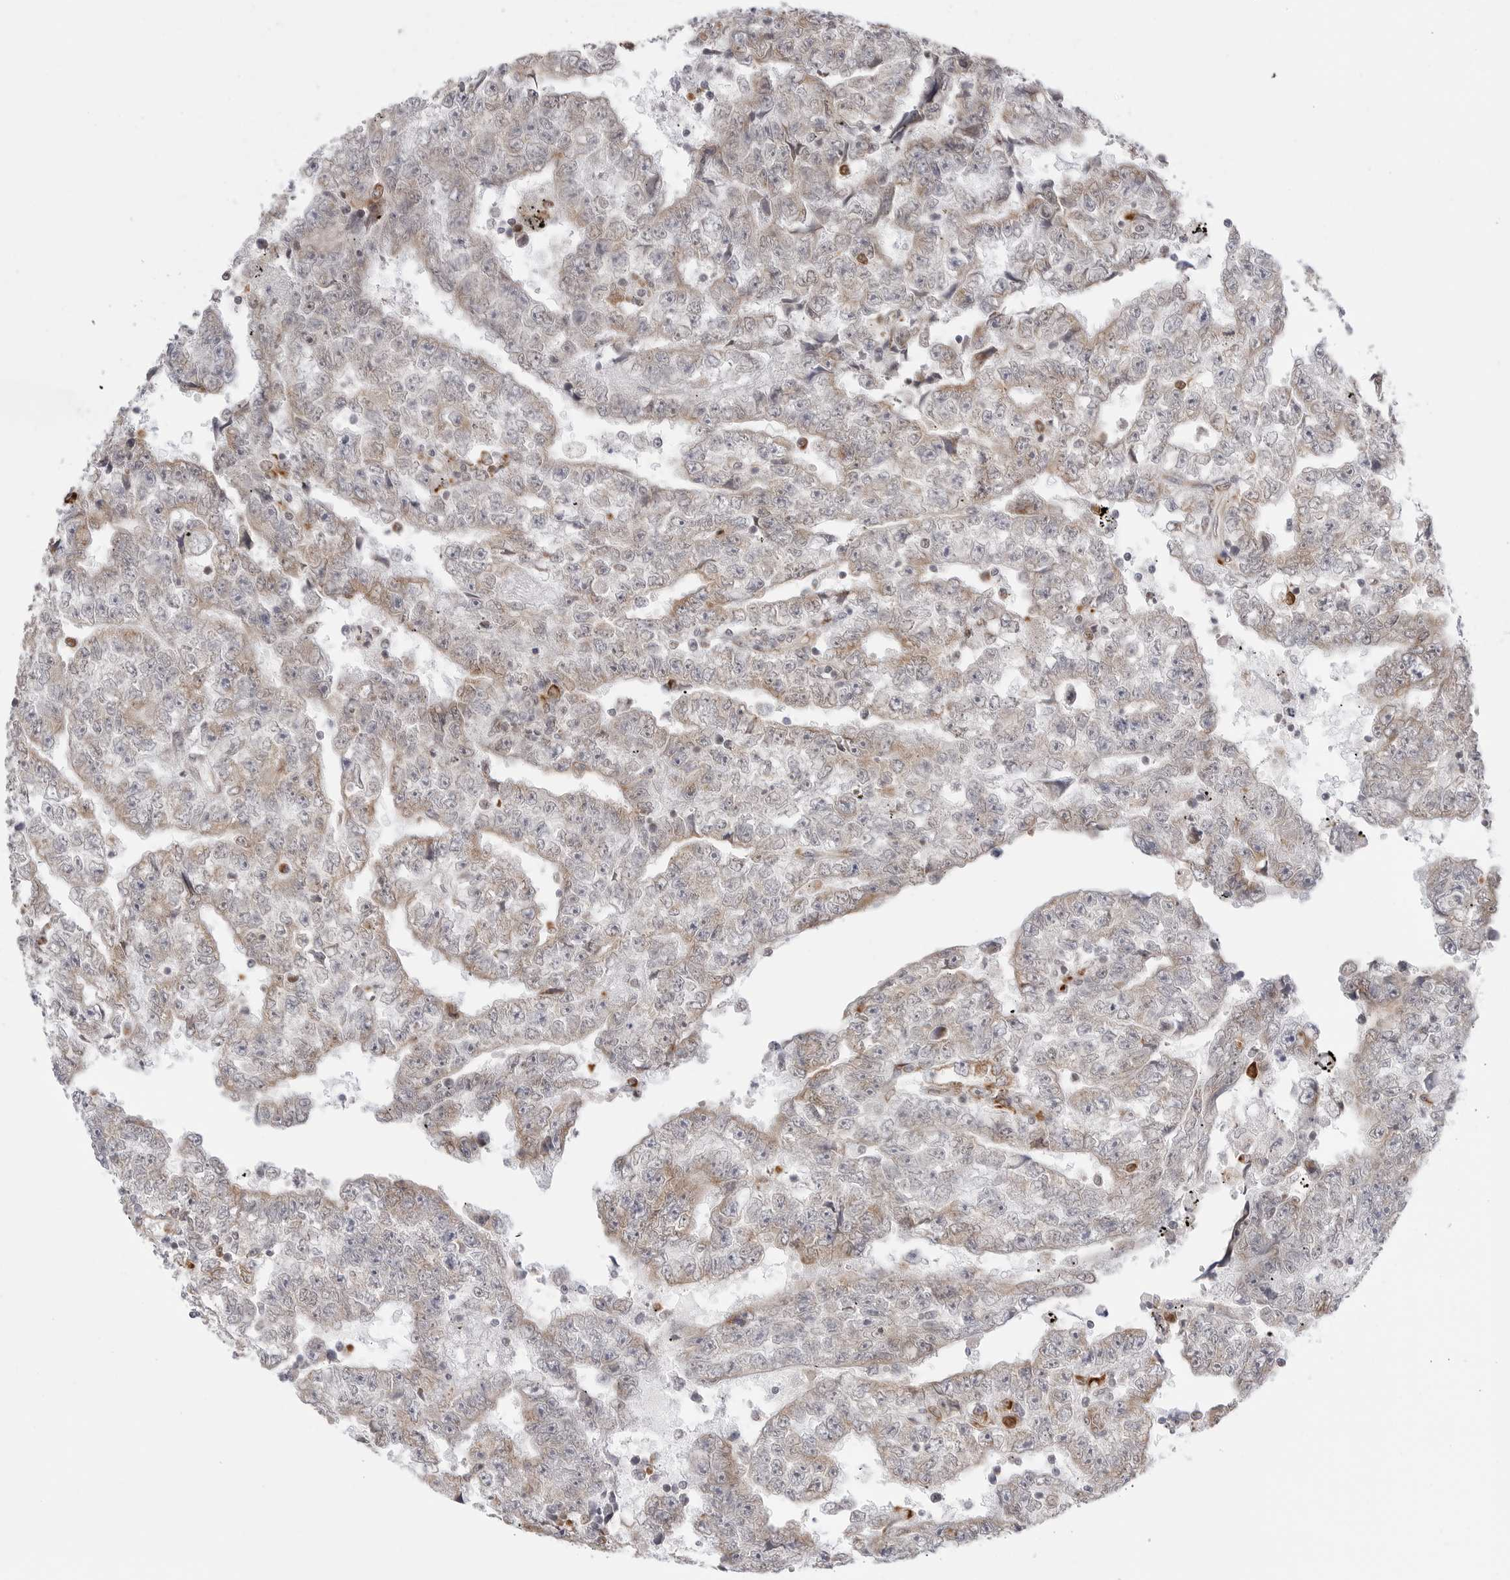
{"staining": {"intensity": "weak", "quantity": "<25%", "location": "cytoplasmic/membranous"}, "tissue": "testis cancer", "cell_type": "Tumor cells", "image_type": "cancer", "snomed": [{"axis": "morphology", "description": "Carcinoma, Embryonal, NOS"}, {"axis": "topography", "description": "Testis"}], "caption": "IHC histopathology image of neoplastic tissue: human testis cancer (embryonal carcinoma) stained with DAB demonstrates no significant protein expression in tumor cells. The staining was performed using DAB to visualize the protein expression in brown, while the nuclei were stained in blue with hematoxylin (Magnification: 20x).", "gene": "RPN1", "patient": {"sex": "male", "age": 25}}